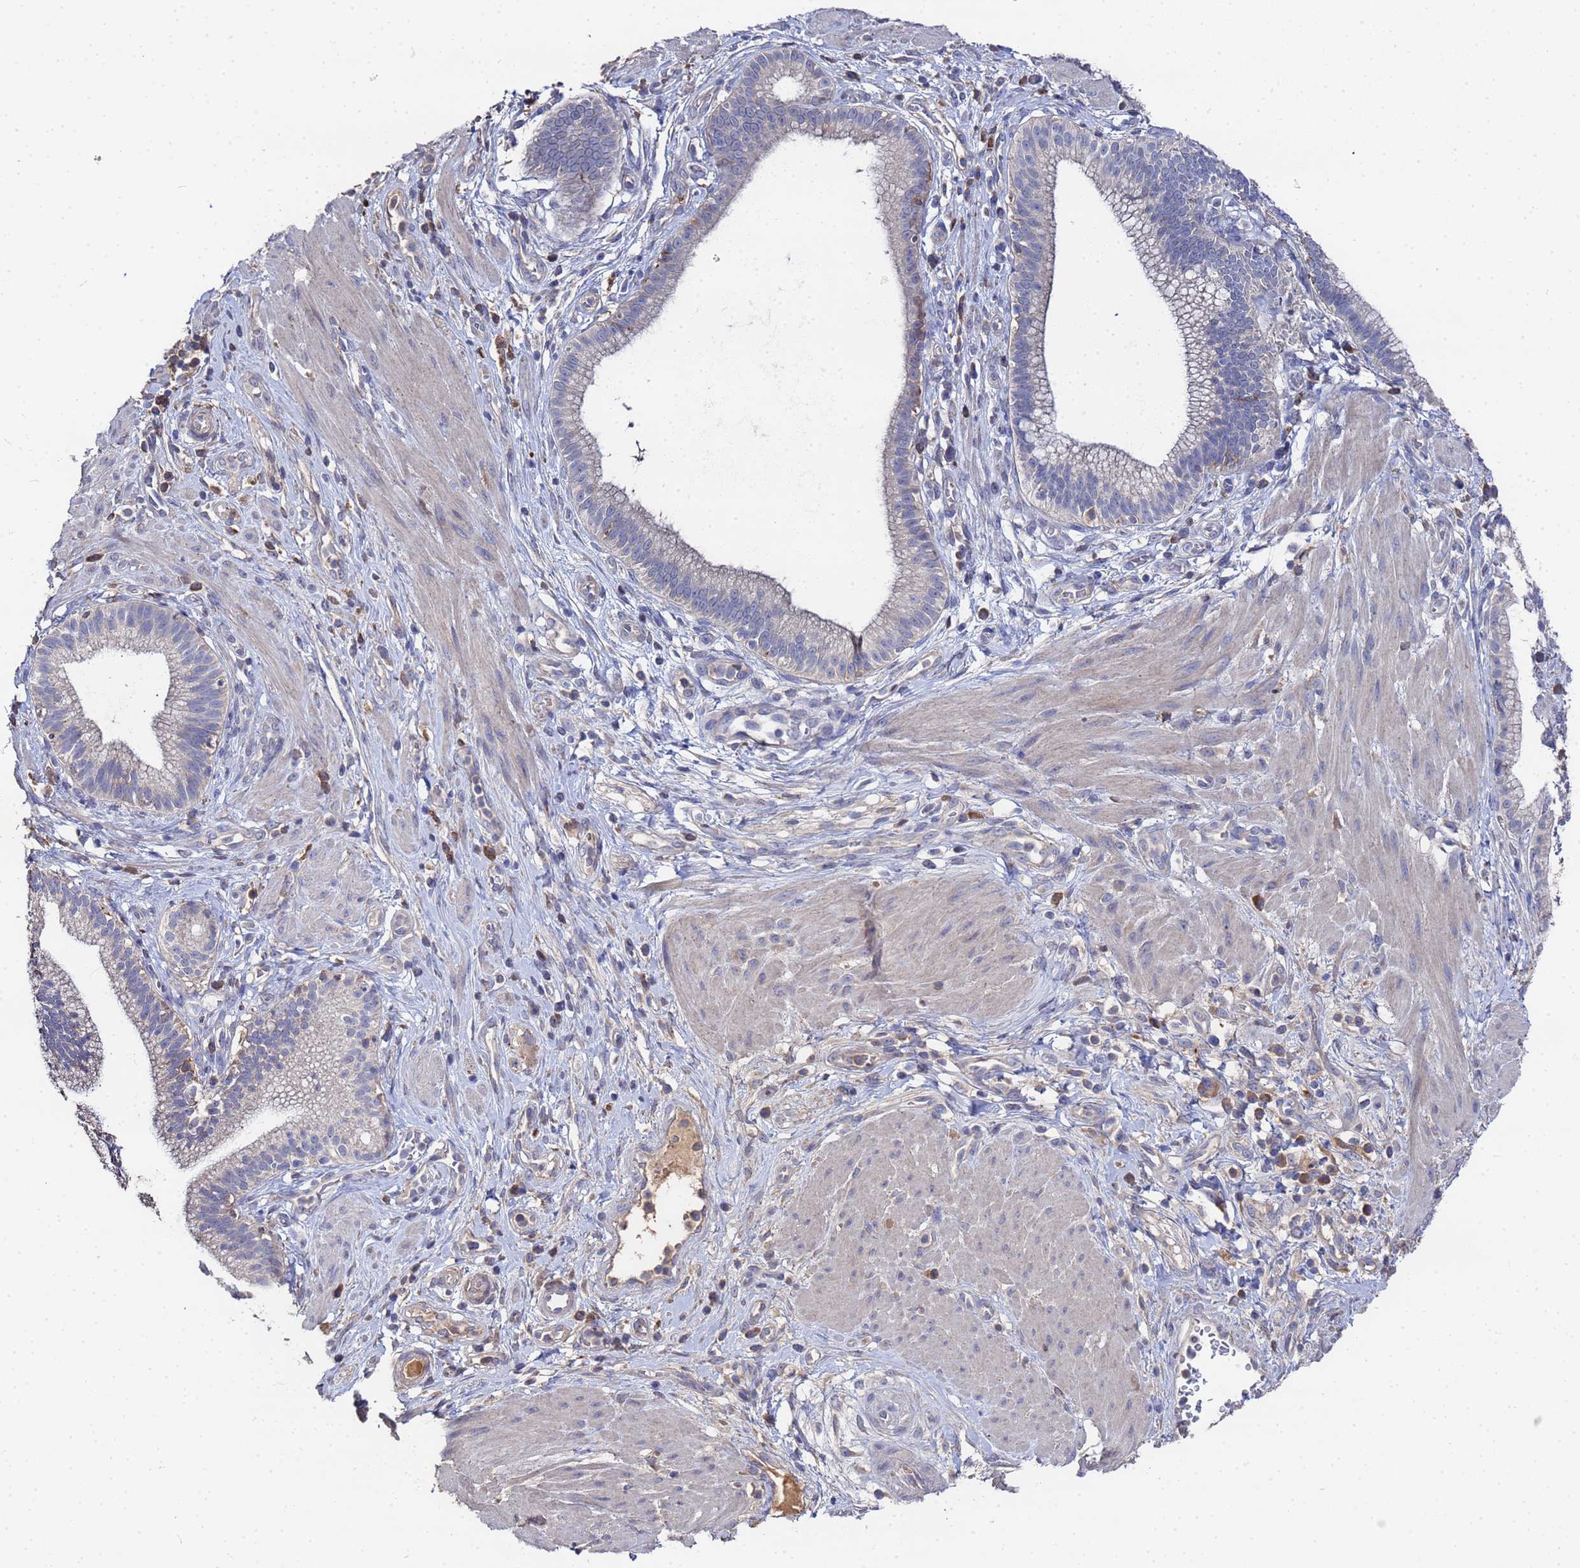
{"staining": {"intensity": "negative", "quantity": "none", "location": "none"}, "tissue": "pancreatic cancer", "cell_type": "Tumor cells", "image_type": "cancer", "snomed": [{"axis": "morphology", "description": "Adenocarcinoma, NOS"}, {"axis": "topography", "description": "Pancreas"}], "caption": "There is no significant positivity in tumor cells of pancreatic adenocarcinoma. The staining was performed using DAB (3,3'-diaminobenzidine) to visualize the protein expression in brown, while the nuclei were stained in blue with hematoxylin (Magnification: 20x).", "gene": "TCP10L", "patient": {"sex": "male", "age": 72}}